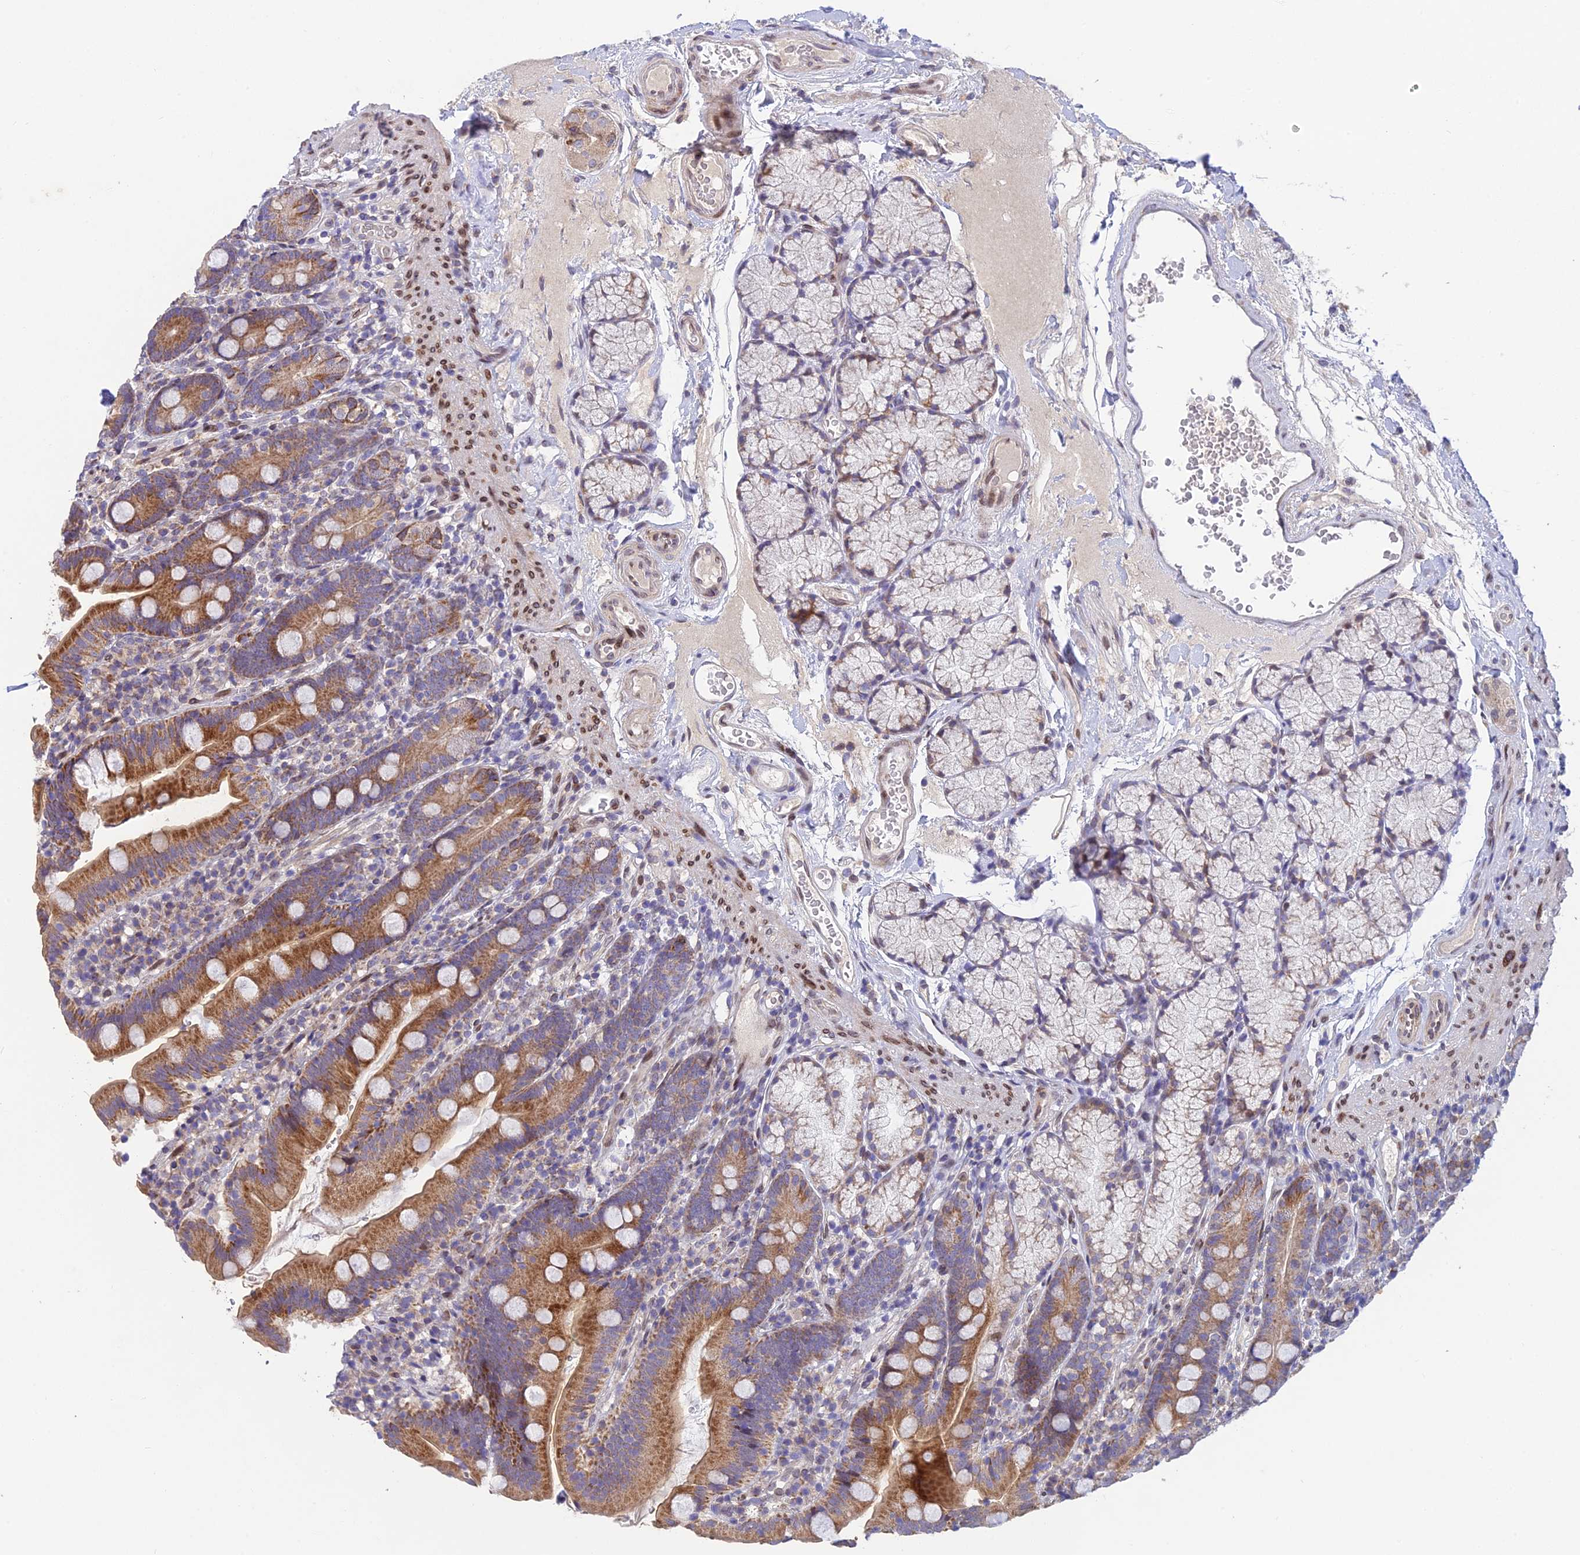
{"staining": {"intensity": "strong", "quantity": ">75%", "location": "cytoplasmic/membranous"}, "tissue": "duodenum", "cell_type": "Glandular cells", "image_type": "normal", "snomed": [{"axis": "morphology", "description": "Normal tissue, NOS"}, {"axis": "topography", "description": "Duodenum"}], "caption": "A high-resolution micrograph shows immunohistochemistry (IHC) staining of benign duodenum, which exhibits strong cytoplasmic/membranous expression in approximately >75% of glandular cells.", "gene": "MGAT2", "patient": {"sex": "female", "age": 67}}